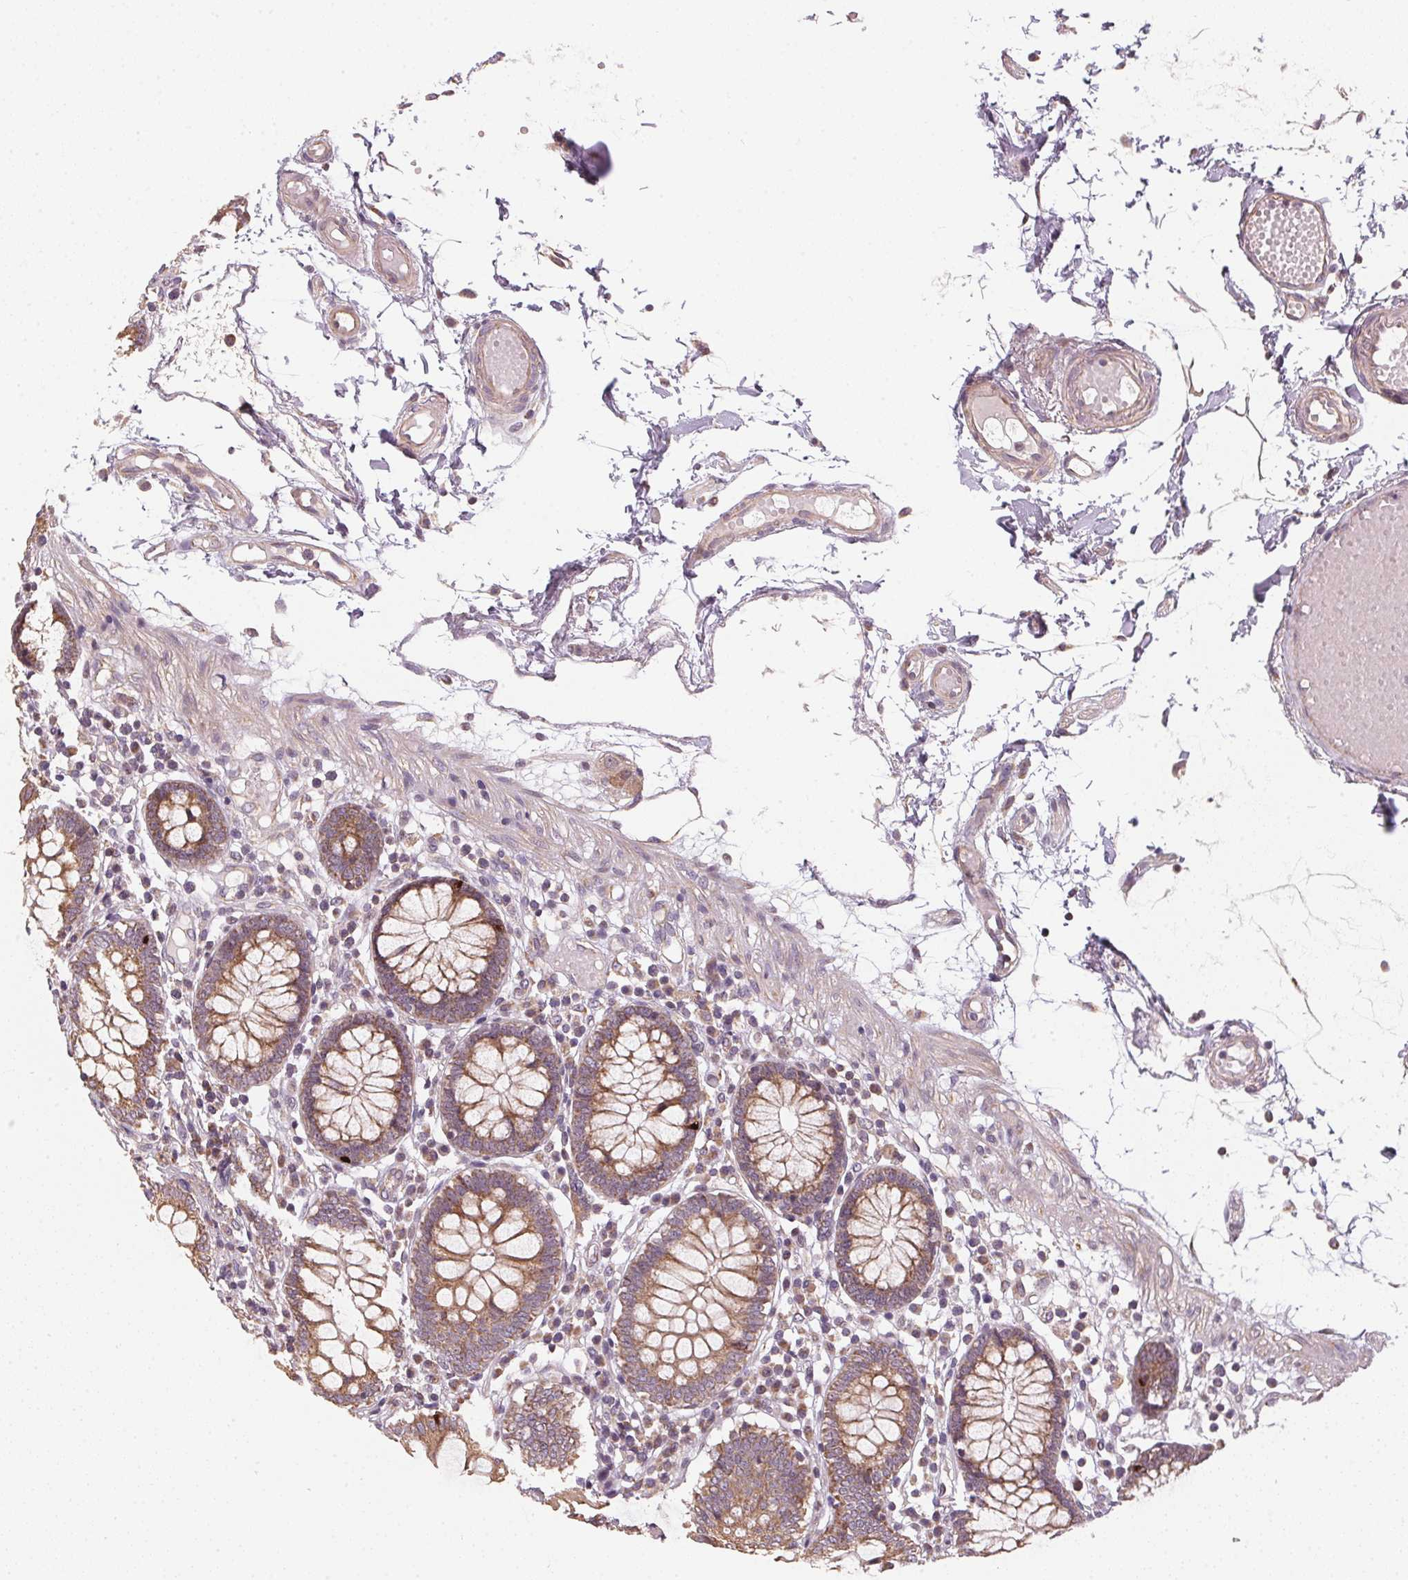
{"staining": {"intensity": "weak", "quantity": ">75%", "location": "cytoplasmic/membranous"}, "tissue": "colon", "cell_type": "Endothelial cells", "image_type": "normal", "snomed": [{"axis": "morphology", "description": "Normal tissue, NOS"}, {"axis": "morphology", "description": "Adenocarcinoma, NOS"}, {"axis": "topography", "description": "Colon"}], "caption": "A low amount of weak cytoplasmic/membranous expression is identified in approximately >75% of endothelial cells in unremarkable colon. Using DAB (3,3'-diaminobenzidine) (brown) and hematoxylin (blue) stains, captured at high magnification using brightfield microscopy.", "gene": "MATCAP1", "patient": {"sex": "male", "age": 83}}